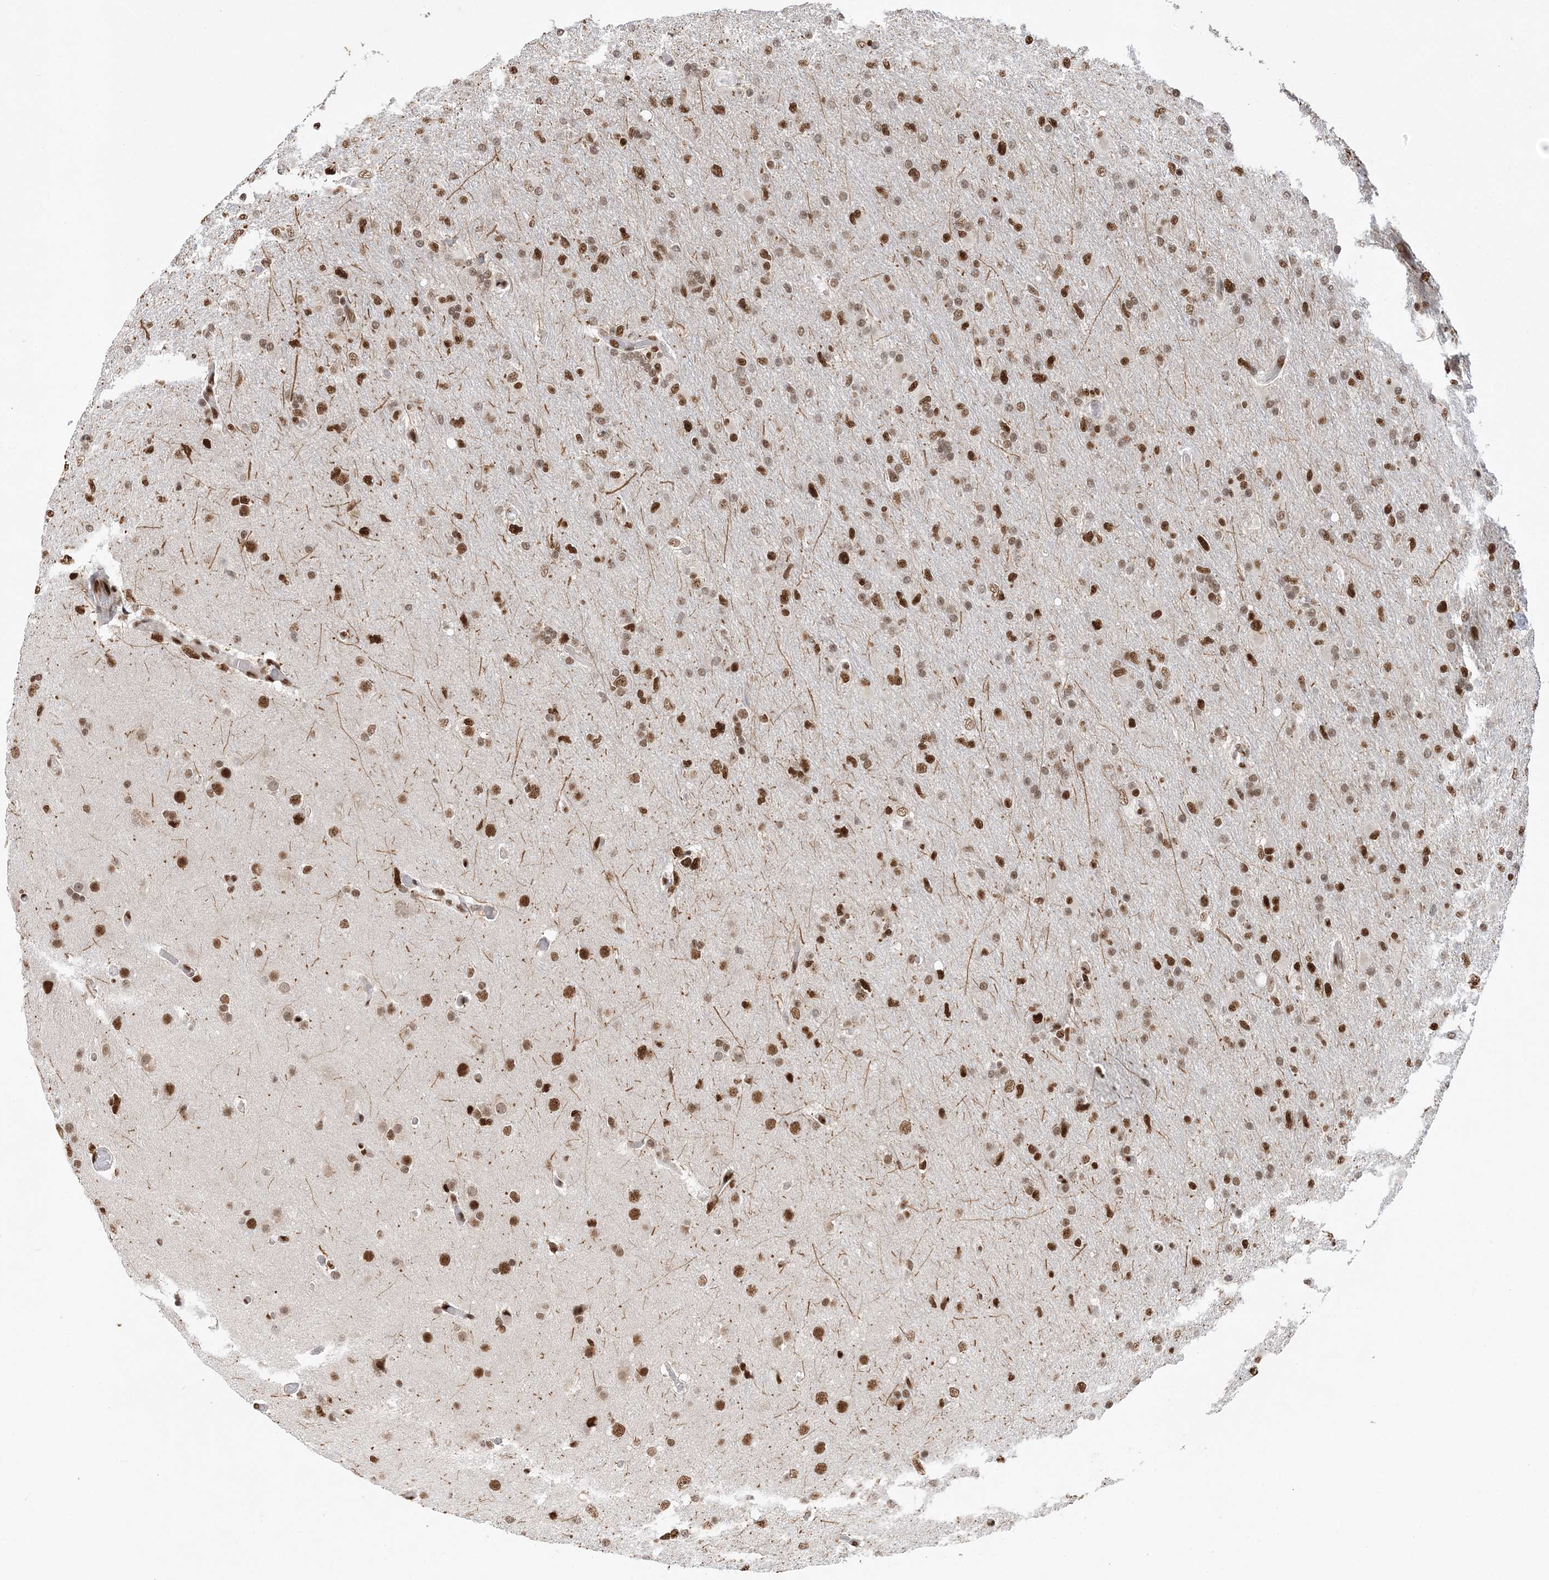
{"staining": {"intensity": "moderate", "quantity": ">75%", "location": "nuclear"}, "tissue": "glioma", "cell_type": "Tumor cells", "image_type": "cancer", "snomed": [{"axis": "morphology", "description": "Glioma, malignant, High grade"}, {"axis": "topography", "description": "Cerebral cortex"}], "caption": "Immunohistochemical staining of human glioma shows medium levels of moderate nuclear expression in about >75% of tumor cells.", "gene": "SEPHS1", "patient": {"sex": "female", "age": 36}}